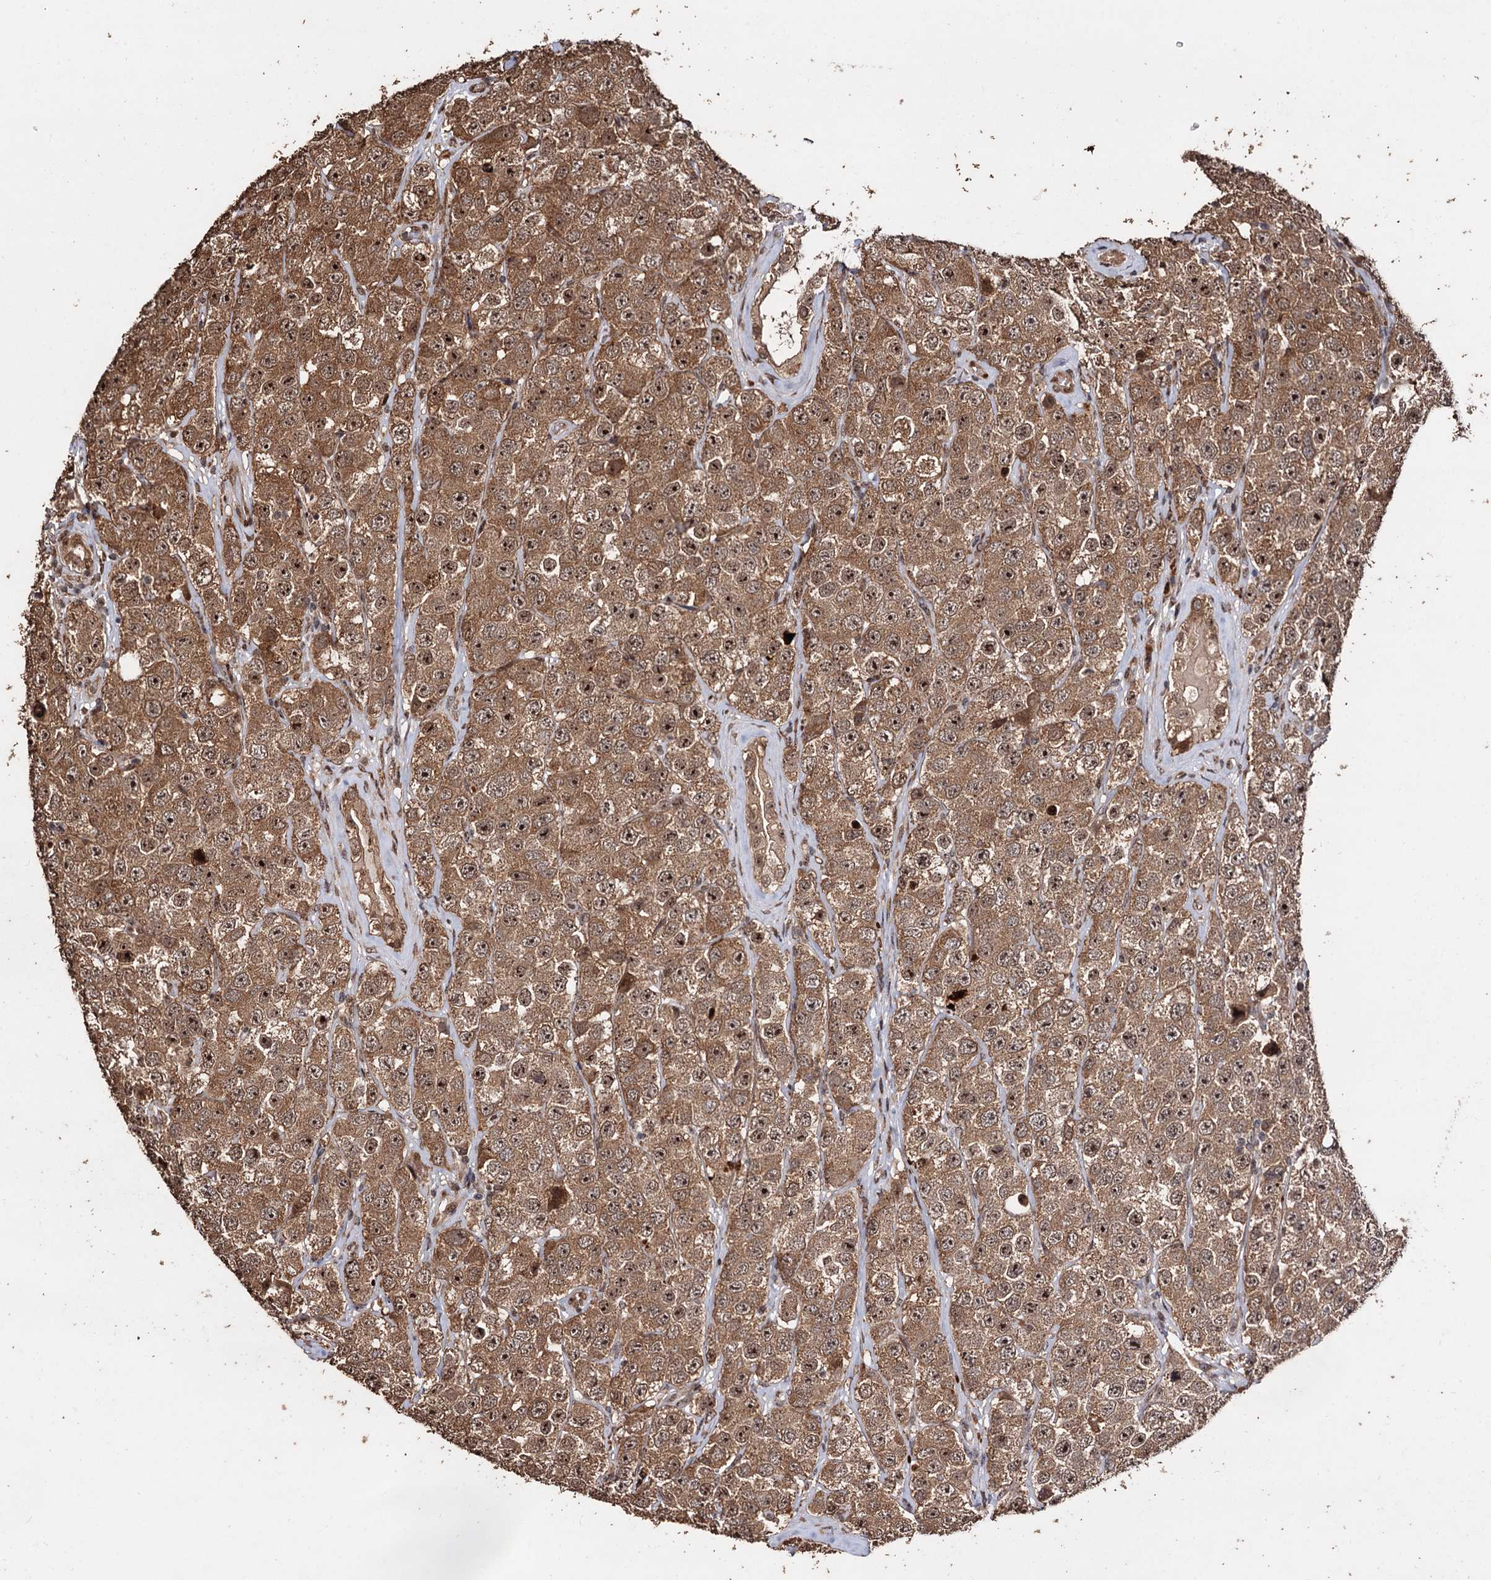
{"staining": {"intensity": "moderate", "quantity": ">75%", "location": "cytoplasmic/membranous,nuclear"}, "tissue": "testis cancer", "cell_type": "Tumor cells", "image_type": "cancer", "snomed": [{"axis": "morphology", "description": "Seminoma, NOS"}, {"axis": "topography", "description": "Testis"}], "caption": "Brown immunohistochemical staining in testis cancer demonstrates moderate cytoplasmic/membranous and nuclear expression in approximately >75% of tumor cells.", "gene": "PIGB", "patient": {"sex": "male", "age": 28}}